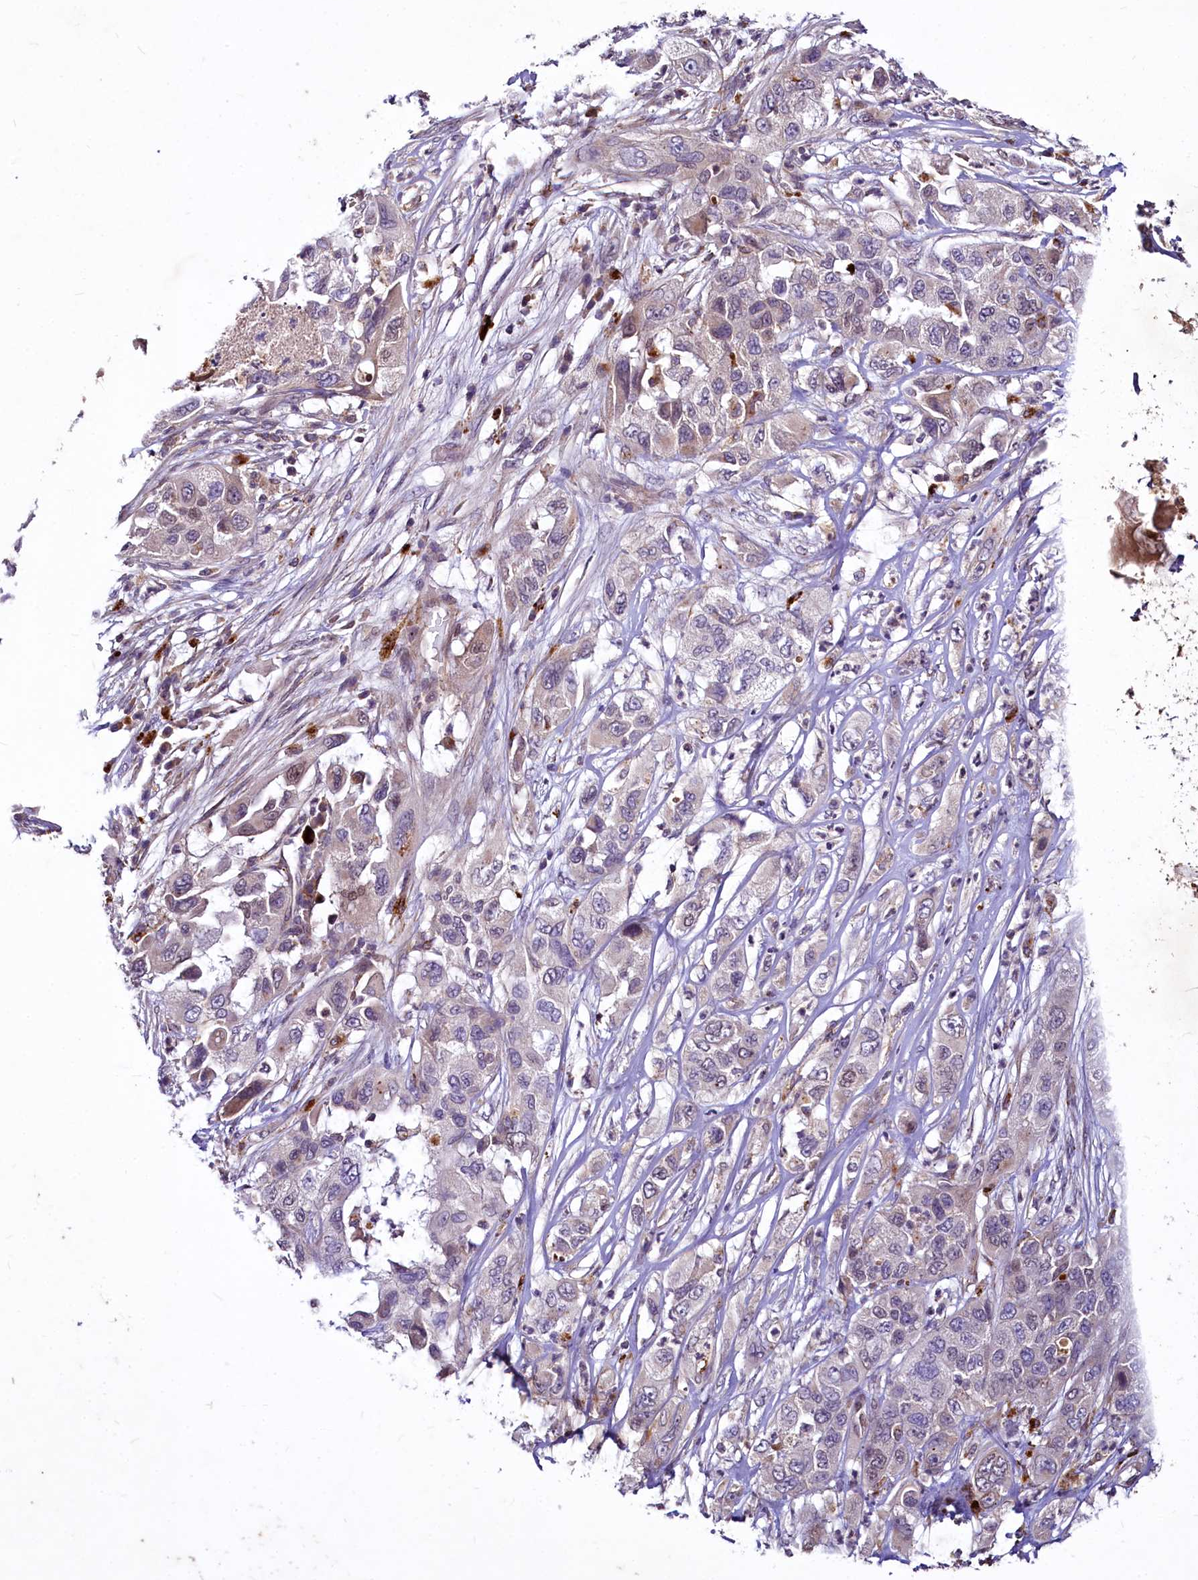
{"staining": {"intensity": "negative", "quantity": "none", "location": "none"}, "tissue": "pancreatic cancer", "cell_type": "Tumor cells", "image_type": "cancer", "snomed": [{"axis": "morphology", "description": "Adenocarcinoma, NOS"}, {"axis": "topography", "description": "Pancreas"}], "caption": "Tumor cells show no significant protein positivity in adenocarcinoma (pancreatic).", "gene": "C11orf86", "patient": {"sex": "female", "age": 78}}